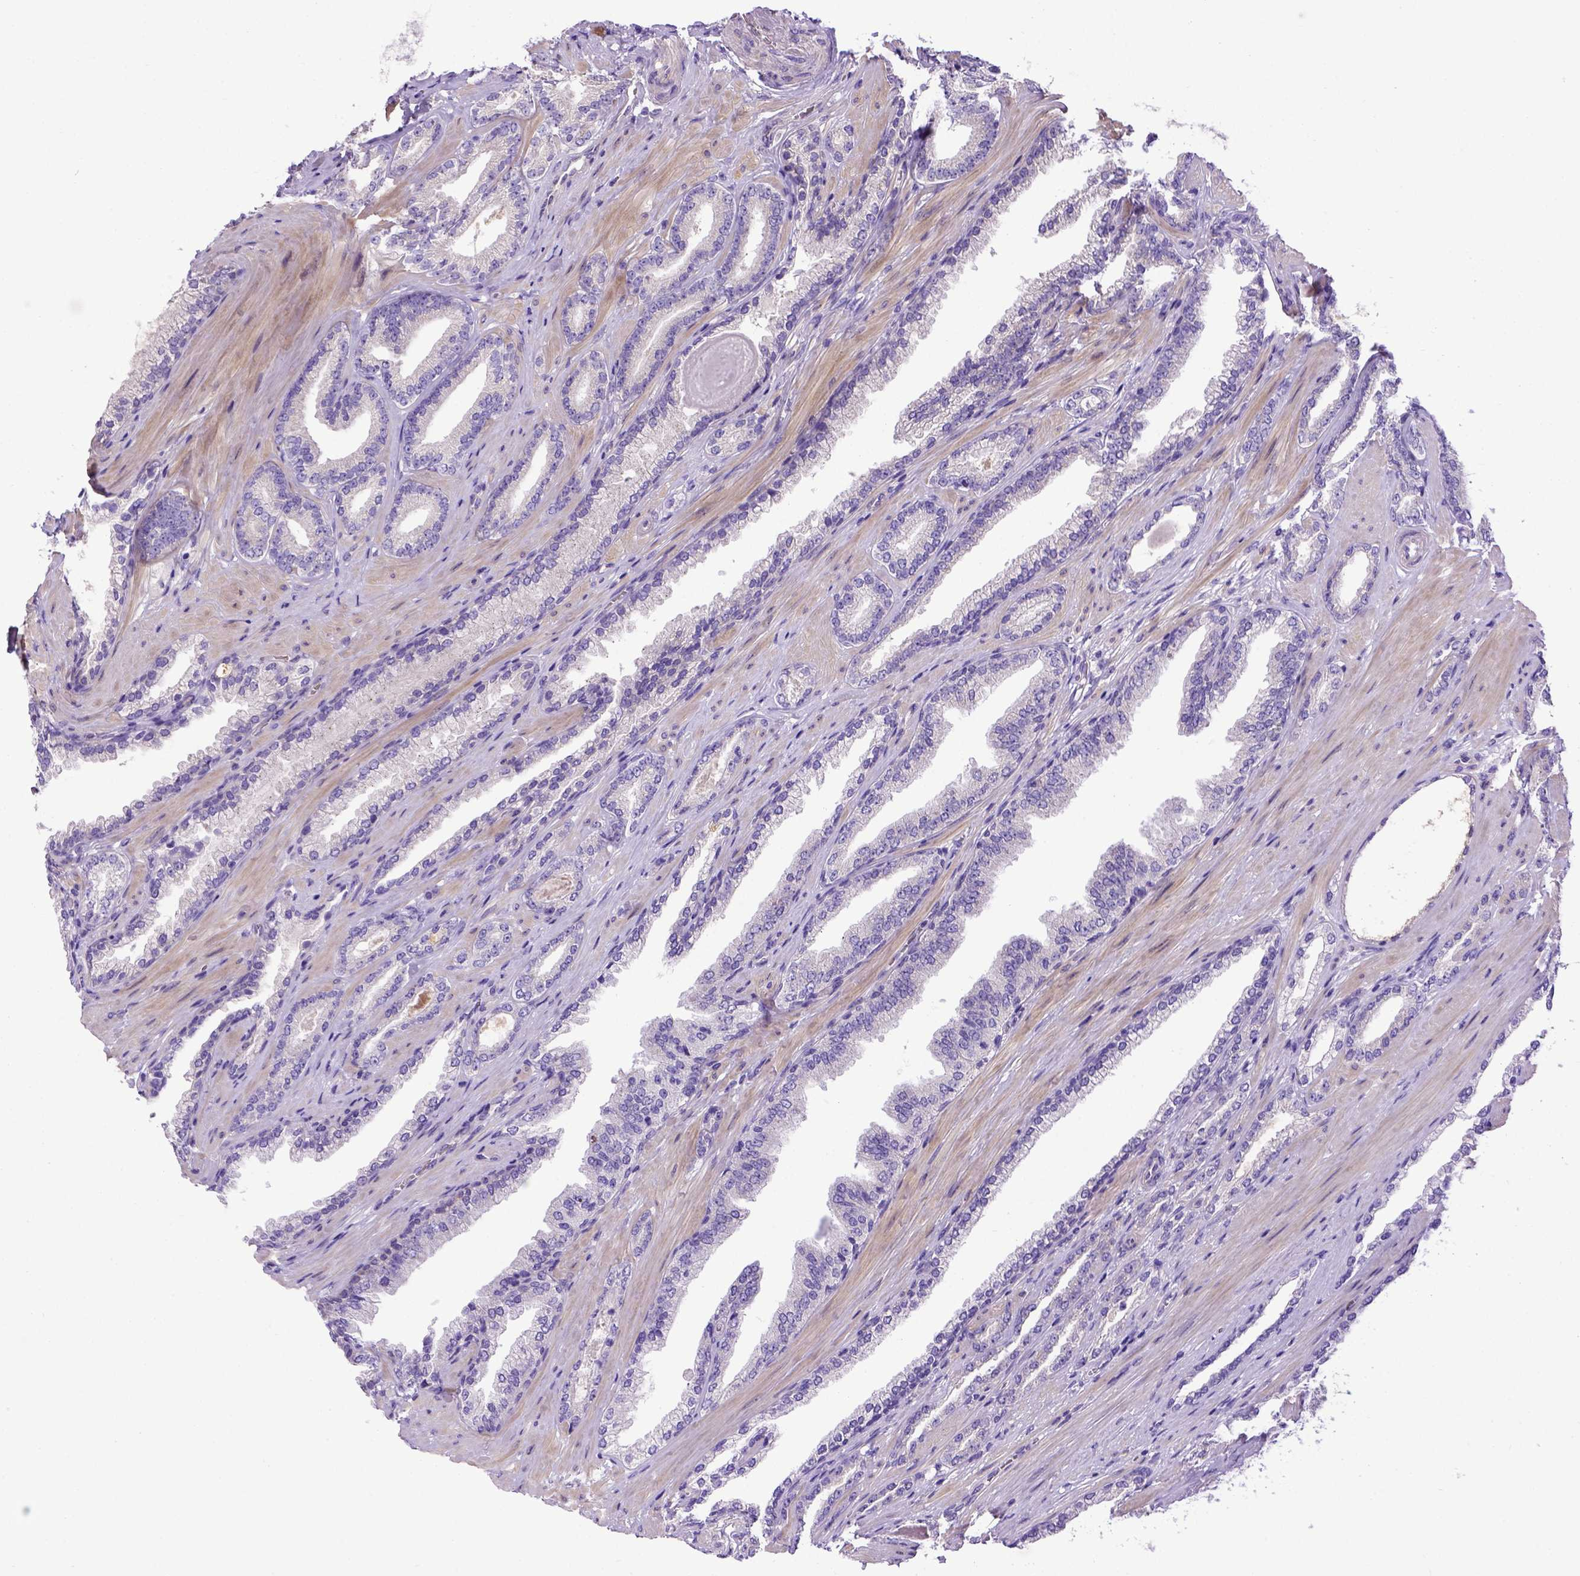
{"staining": {"intensity": "negative", "quantity": "none", "location": "none"}, "tissue": "prostate cancer", "cell_type": "Tumor cells", "image_type": "cancer", "snomed": [{"axis": "morphology", "description": "Adenocarcinoma, Low grade"}, {"axis": "topography", "description": "Prostate"}], "caption": "High power microscopy micrograph of an IHC image of adenocarcinoma (low-grade) (prostate), revealing no significant expression in tumor cells.", "gene": "ADAM12", "patient": {"sex": "male", "age": 61}}